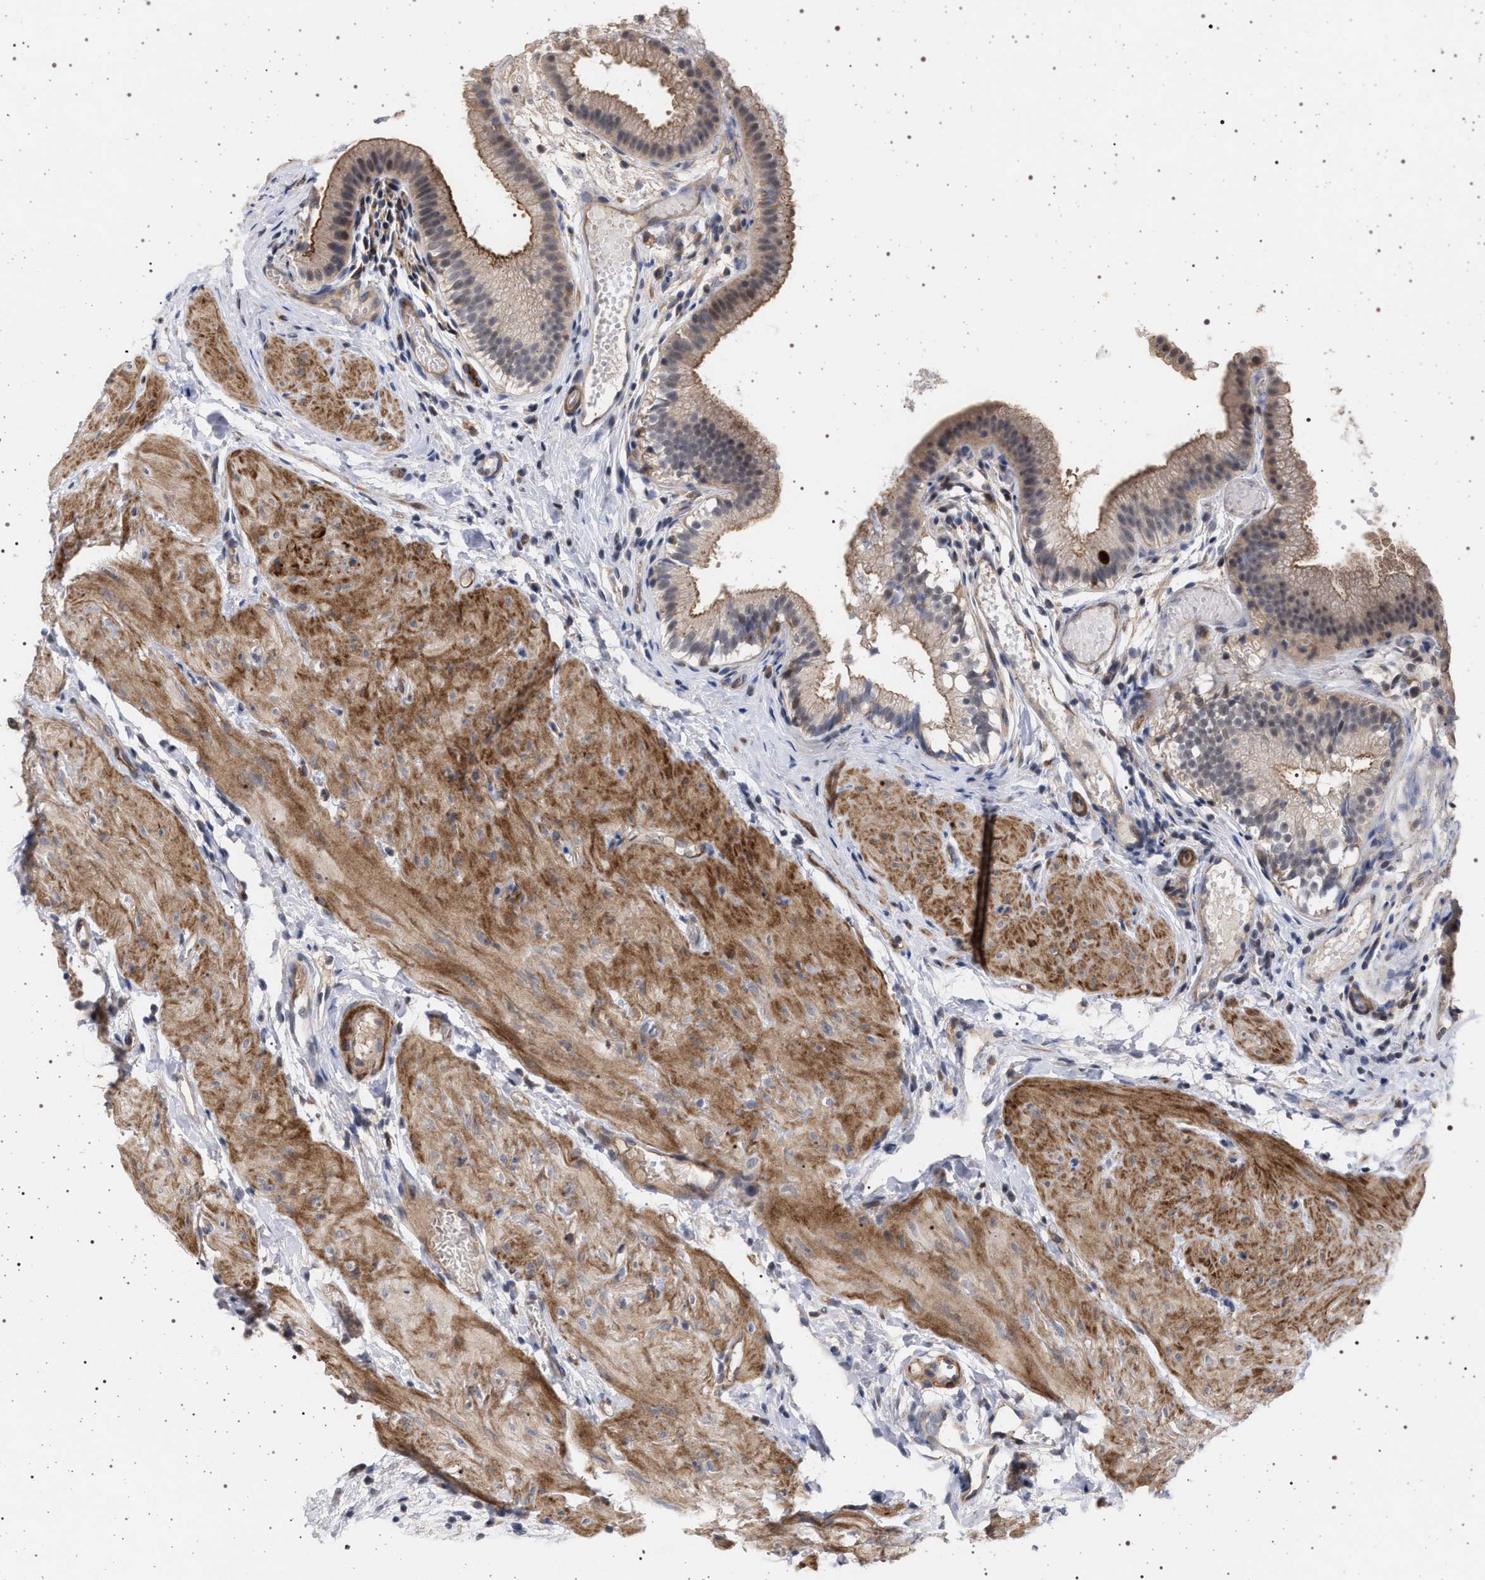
{"staining": {"intensity": "moderate", "quantity": ">75%", "location": "cytoplasmic/membranous,nuclear"}, "tissue": "gallbladder", "cell_type": "Glandular cells", "image_type": "normal", "snomed": [{"axis": "morphology", "description": "Normal tissue, NOS"}, {"axis": "topography", "description": "Gallbladder"}], "caption": "A brown stain shows moderate cytoplasmic/membranous,nuclear positivity of a protein in glandular cells of benign gallbladder. Ihc stains the protein of interest in brown and the nuclei are stained blue.", "gene": "RBM48", "patient": {"sex": "female", "age": 26}}